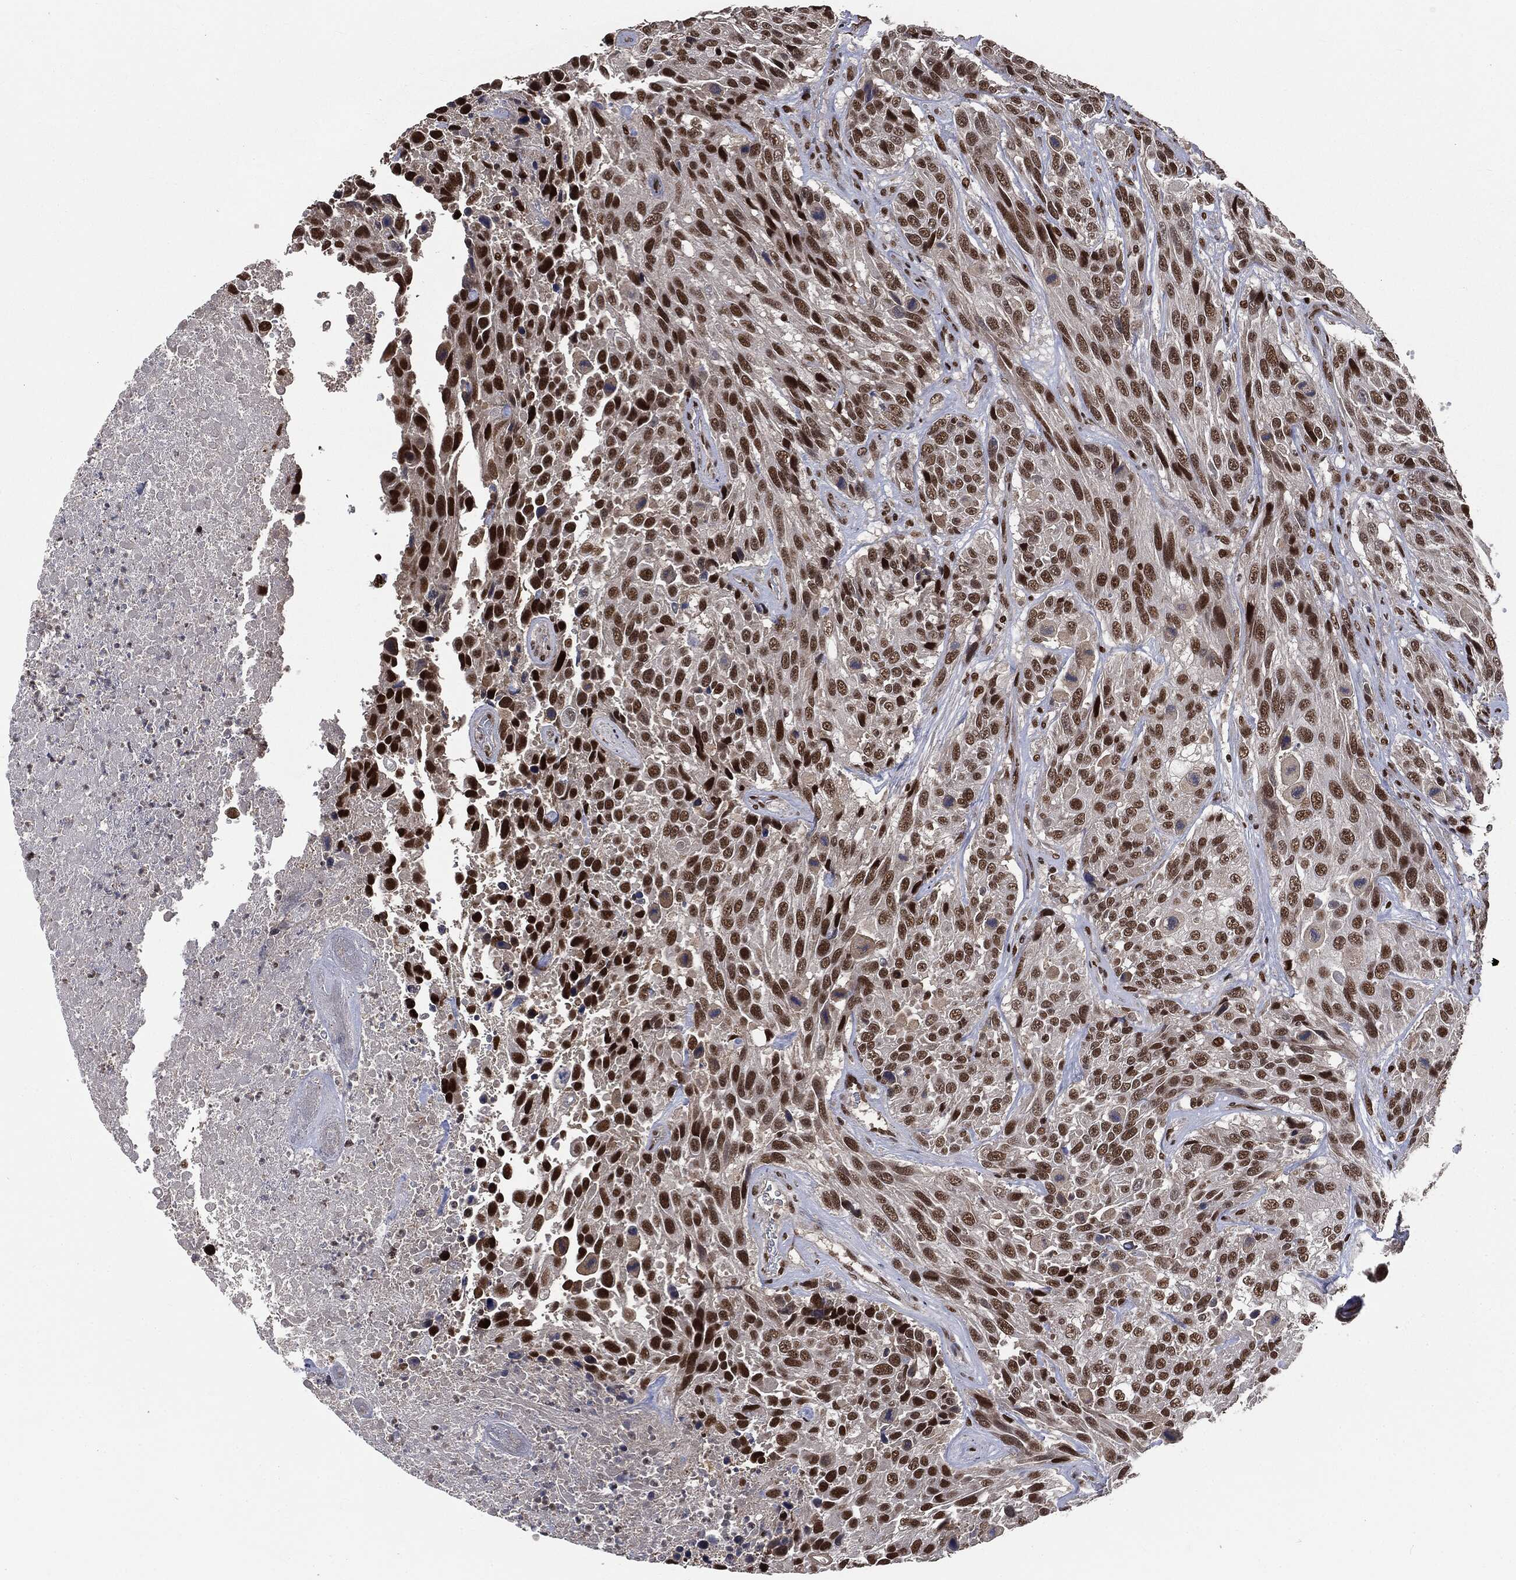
{"staining": {"intensity": "strong", "quantity": ">75%", "location": "nuclear"}, "tissue": "urothelial cancer", "cell_type": "Tumor cells", "image_type": "cancer", "snomed": [{"axis": "morphology", "description": "Urothelial carcinoma, High grade"}, {"axis": "topography", "description": "Urinary bladder"}], "caption": "The photomicrograph demonstrates staining of urothelial cancer, revealing strong nuclear protein expression (brown color) within tumor cells. (DAB (3,3'-diaminobenzidine) = brown stain, brightfield microscopy at high magnification).", "gene": "DPH2", "patient": {"sex": "female", "age": 70}}